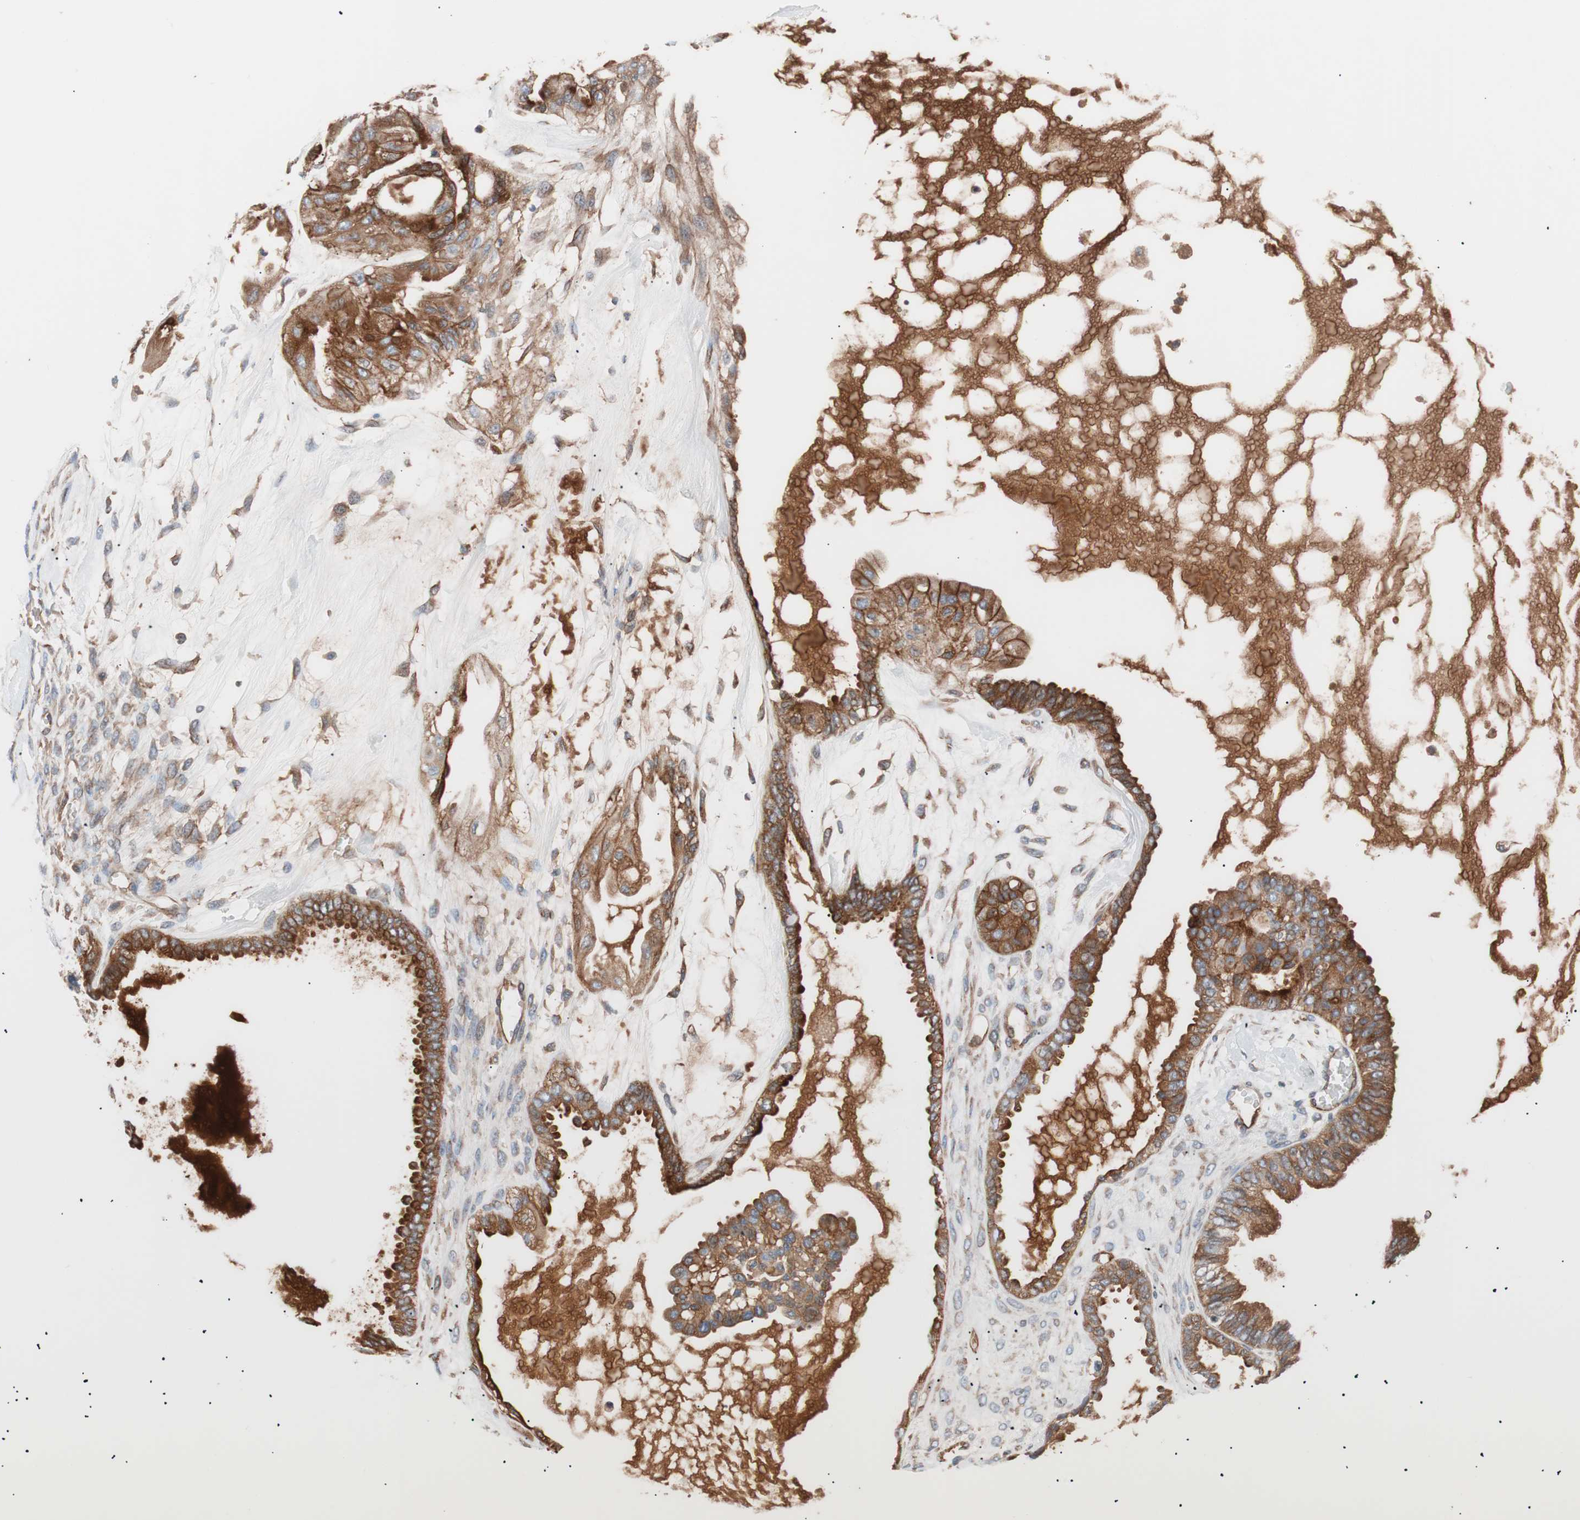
{"staining": {"intensity": "strong", "quantity": ">75%", "location": "cytoplasmic/membranous"}, "tissue": "ovarian cancer", "cell_type": "Tumor cells", "image_type": "cancer", "snomed": [{"axis": "morphology", "description": "Carcinoma, NOS"}, {"axis": "morphology", "description": "Carcinoma, endometroid"}, {"axis": "topography", "description": "Ovary"}], "caption": "Immunohistochemistry of carcinoma (ovarian) exhibits high levels of strong cytoplasmic/membranous positivity in about >75% of tumor cells.", "gene": "SPINT1", "patient": {"sex": "female", "age": 50}}